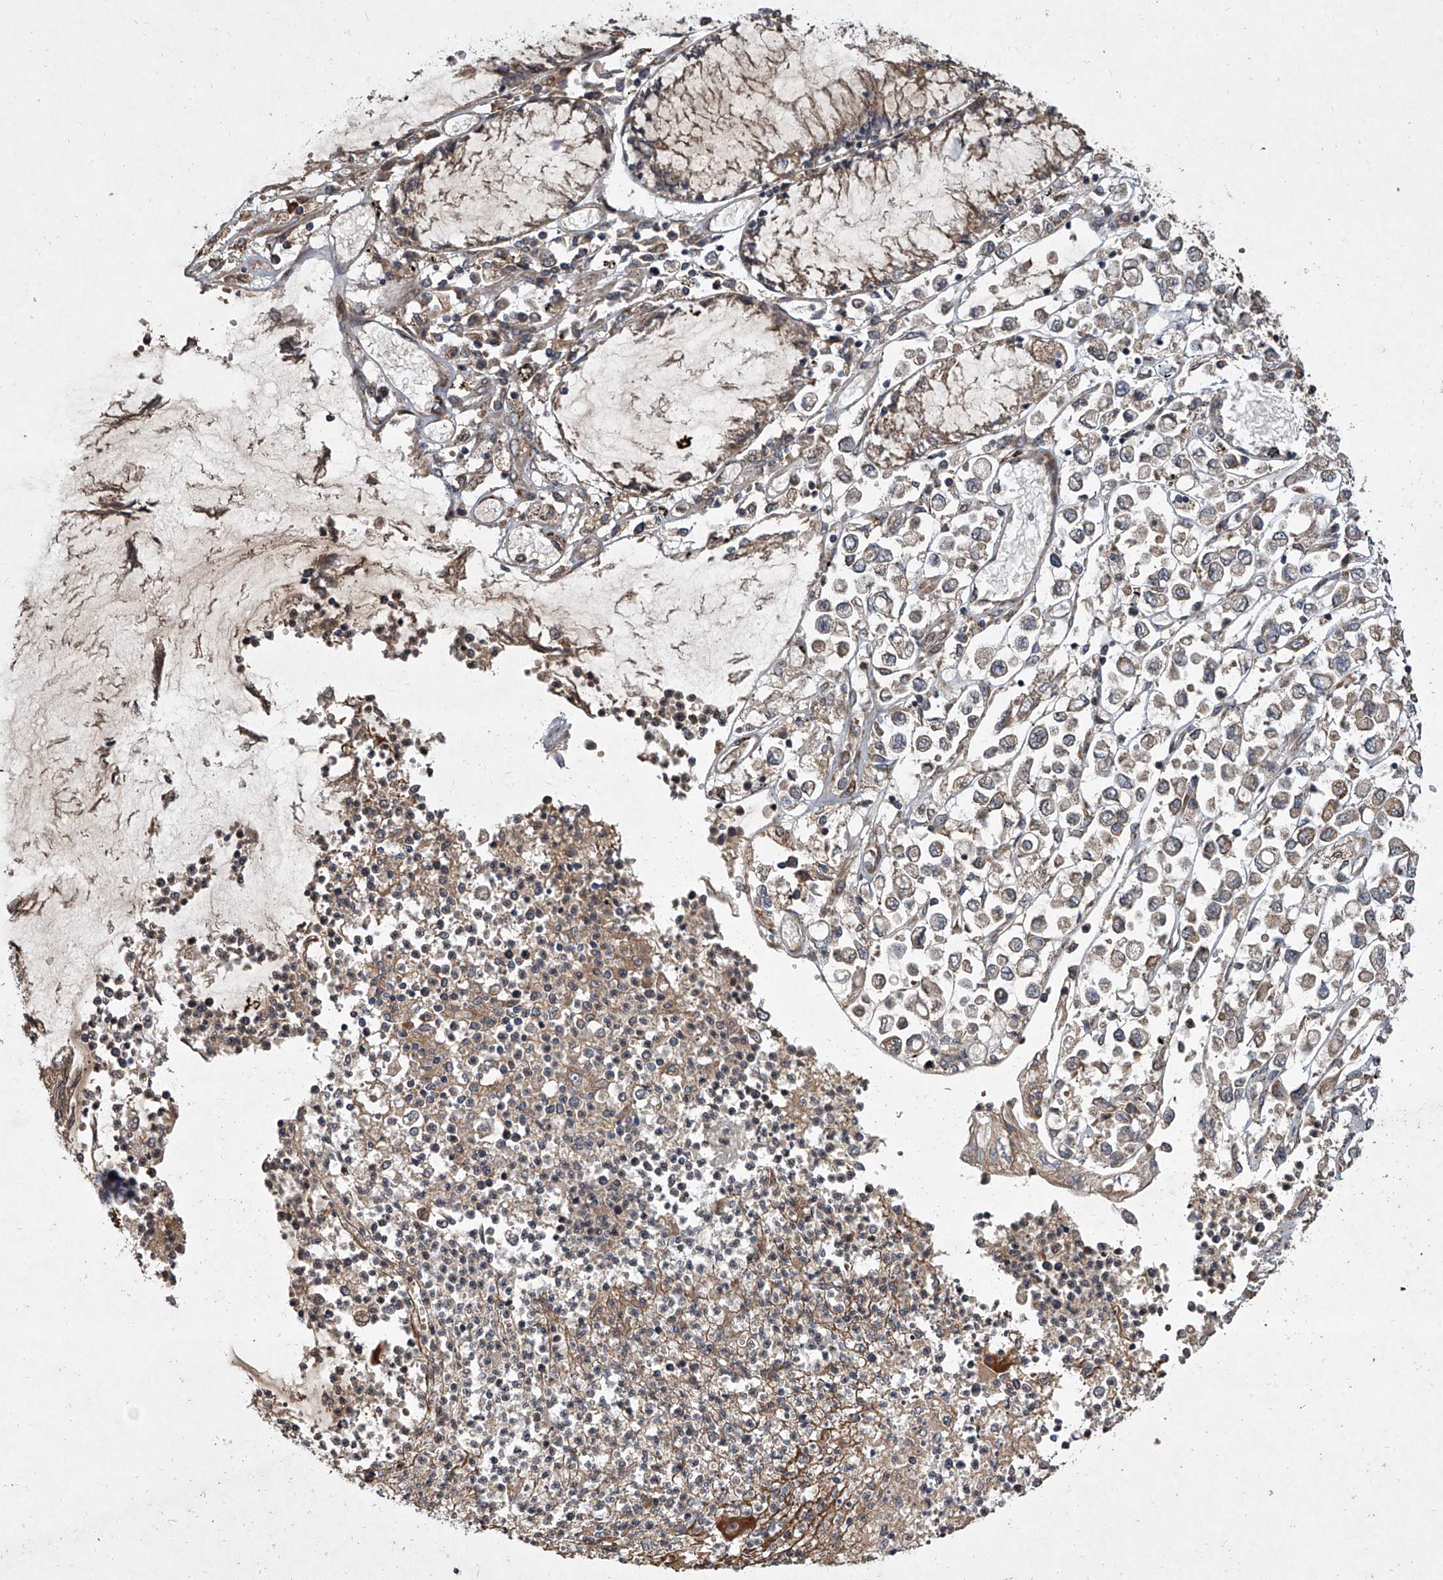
{"staining": {"intensity": "weak", "quantity": "25%-75%", "location": "cytoplasmic/membranous"}, "tissue": "stomach cancer", "cell_type": "Tumor cells", "image_type": "cancer", "snomed": [{"axis": "morphology", "description": "Adenocarcinoma, NOS"}, {"axis": "topography", "description": "Stomach"}], "caption": "Stomach cancer stained with immunohistochemistry (IHC) demonstrates weak cytoplasmic/membranous staining in about 25%-75% of tumor cells.", "gene": "EVA1C", "patient": {"sex": "female", "age": 76}}